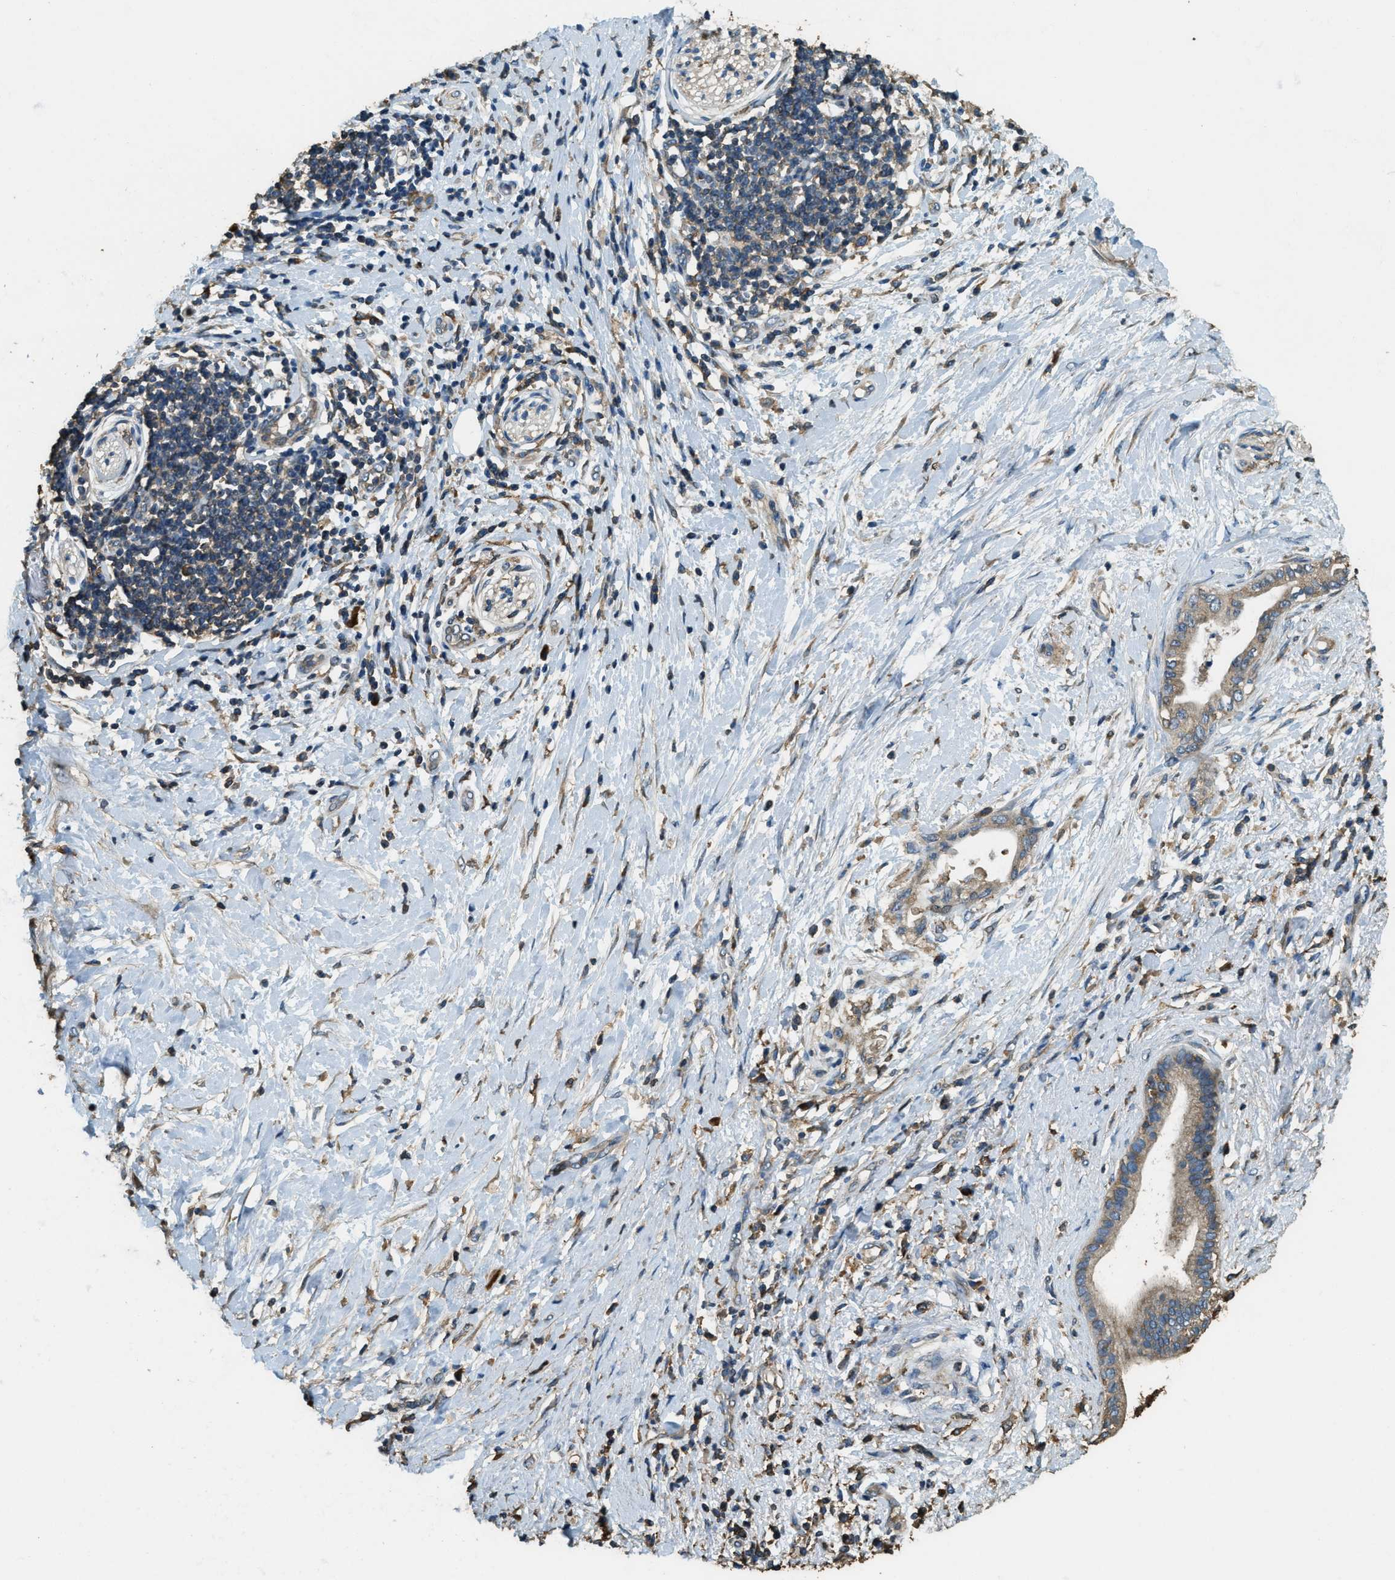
{"staining": {"intensity": "moderate", "quantity": ">75%", "location": "cytoplasmic/membranous"}, "tissue": "pancreatic cancer", "cell_type": "Tumor cells", "image_type": "cancer", "snomed": [{"axis": "morphology", "description": "Adenocarcinoma, NOS"}, {"axis": "topography", "description": "Pancreas"}], "caption": "Pancreatic adenocarcinoma stained with a protein marker exhibits moderate staining in tumor cells.", "gene": "ERGIC1", "patient": {"sex": "female", "age": 60}}